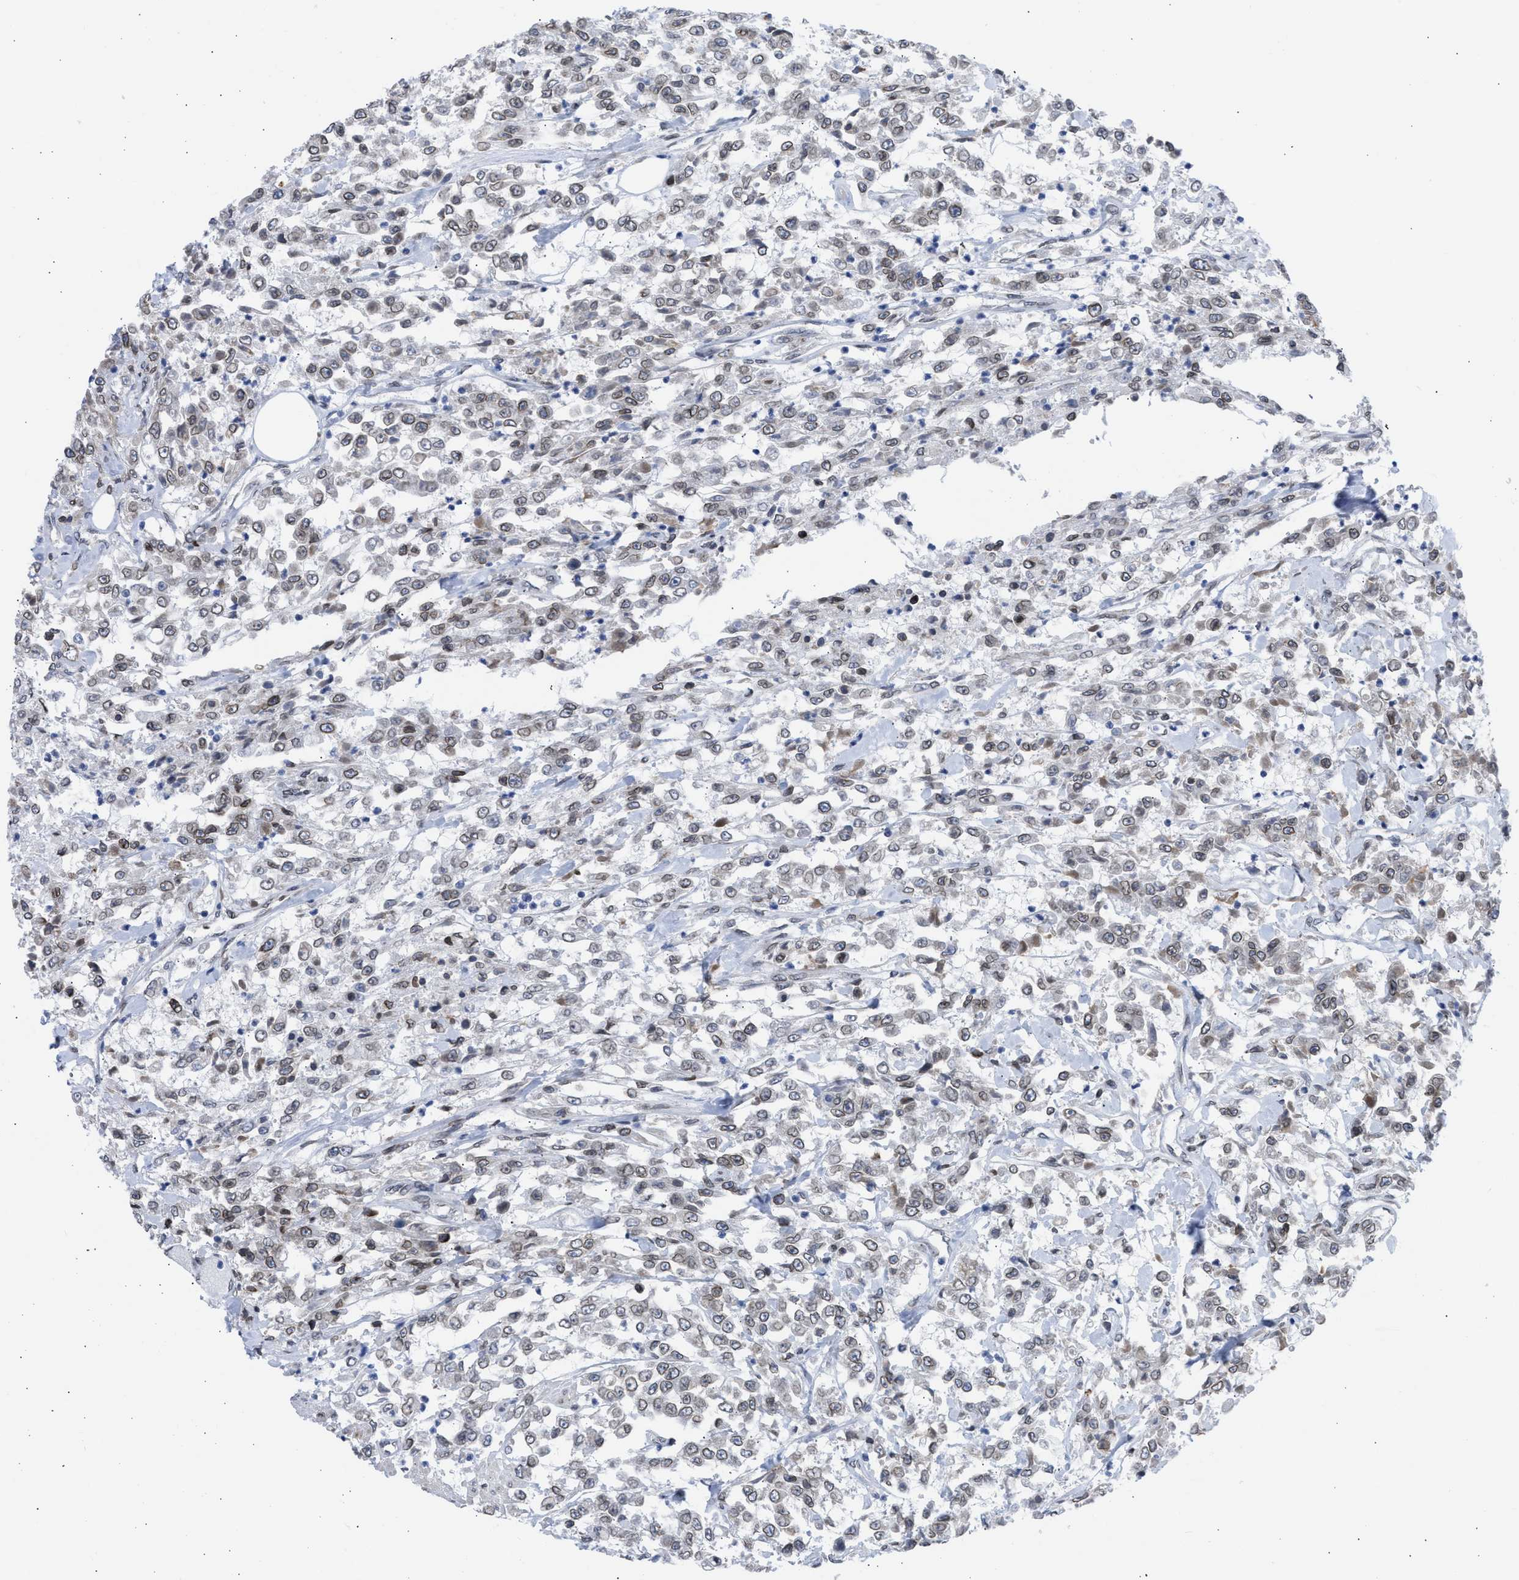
{"staining": {"intensity": "weak", "quantity": "25%-75%", "location": "cytoplasmic/membranous,nuclear"}, "tissue": "urothelial cancer", "cell_type": "Tumor cells", "image_type": "cancer", "snomed": [{"axis": "morphology", "description": "Urothelial carcinoma, High grade"}, {"axis": "topography", "description": "Urinary bladder"}], "caption": "An image showing weak cytoplasmic/membranous and nuclear expression in about 25%-75% of tumor cells in high-grade urothelial carcinoma, as visualized by brown immunohistochemical staining.", "gene": "NUP35", "patient": {"sex": "male", "age": 46}}